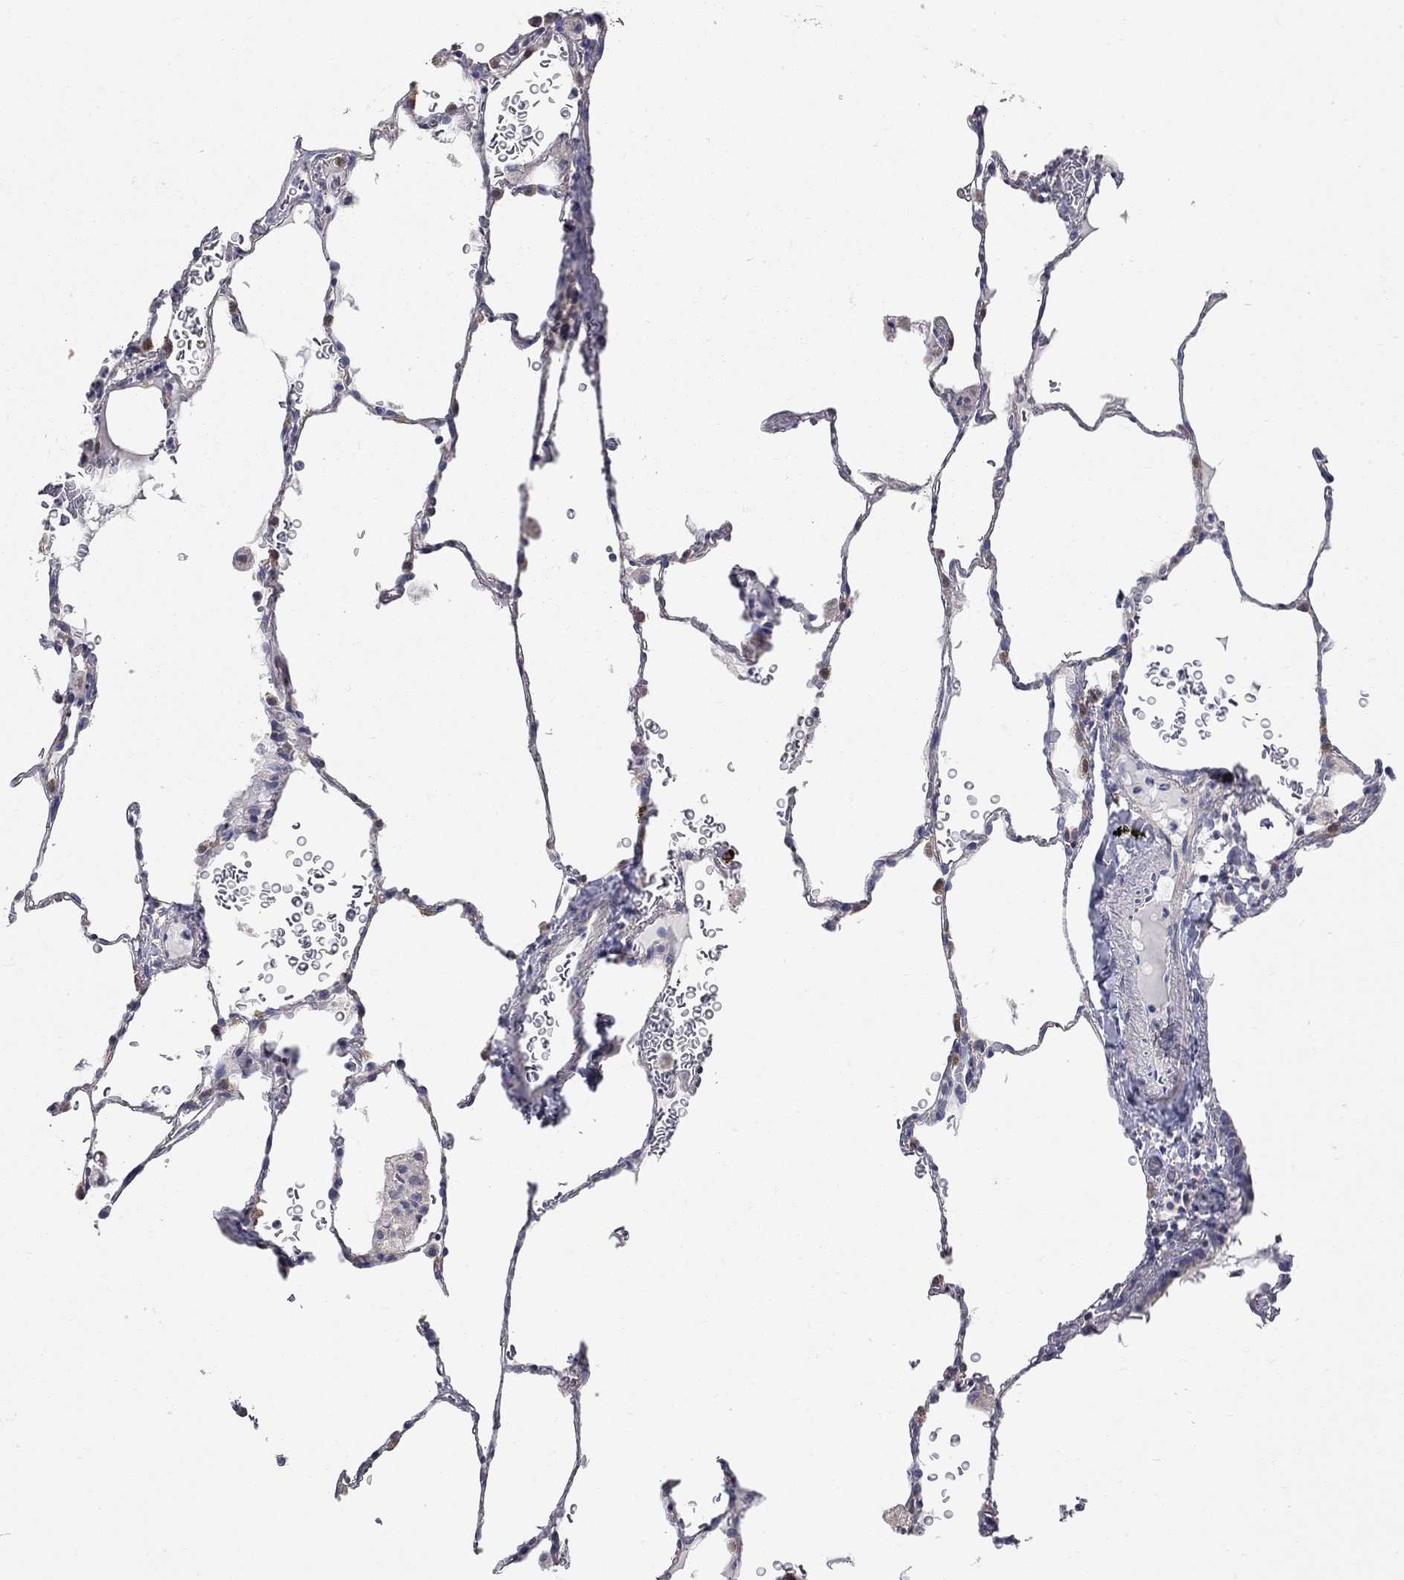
{"staining": {"intensity": "negative", "quantity": "none", "location": "none"}, "tissue": "lung", "cell_type": "Alveolar cells", "image_type": "normal", "snomed": [{"axis": "morphology", "description": "Normal tissue, NOS"}, {"axis": "morphology", "description": "Adenocarcinoma, metastatic, NOS"}, {"axis": "topography", "description": "Lung"}], "caption": "This is an immunohistochemistry micrograph of unremarkable lung. There is no staining in alveolar cells.", "gene": "CFAP161", "patient": {"sex": "male", "age": 45}}